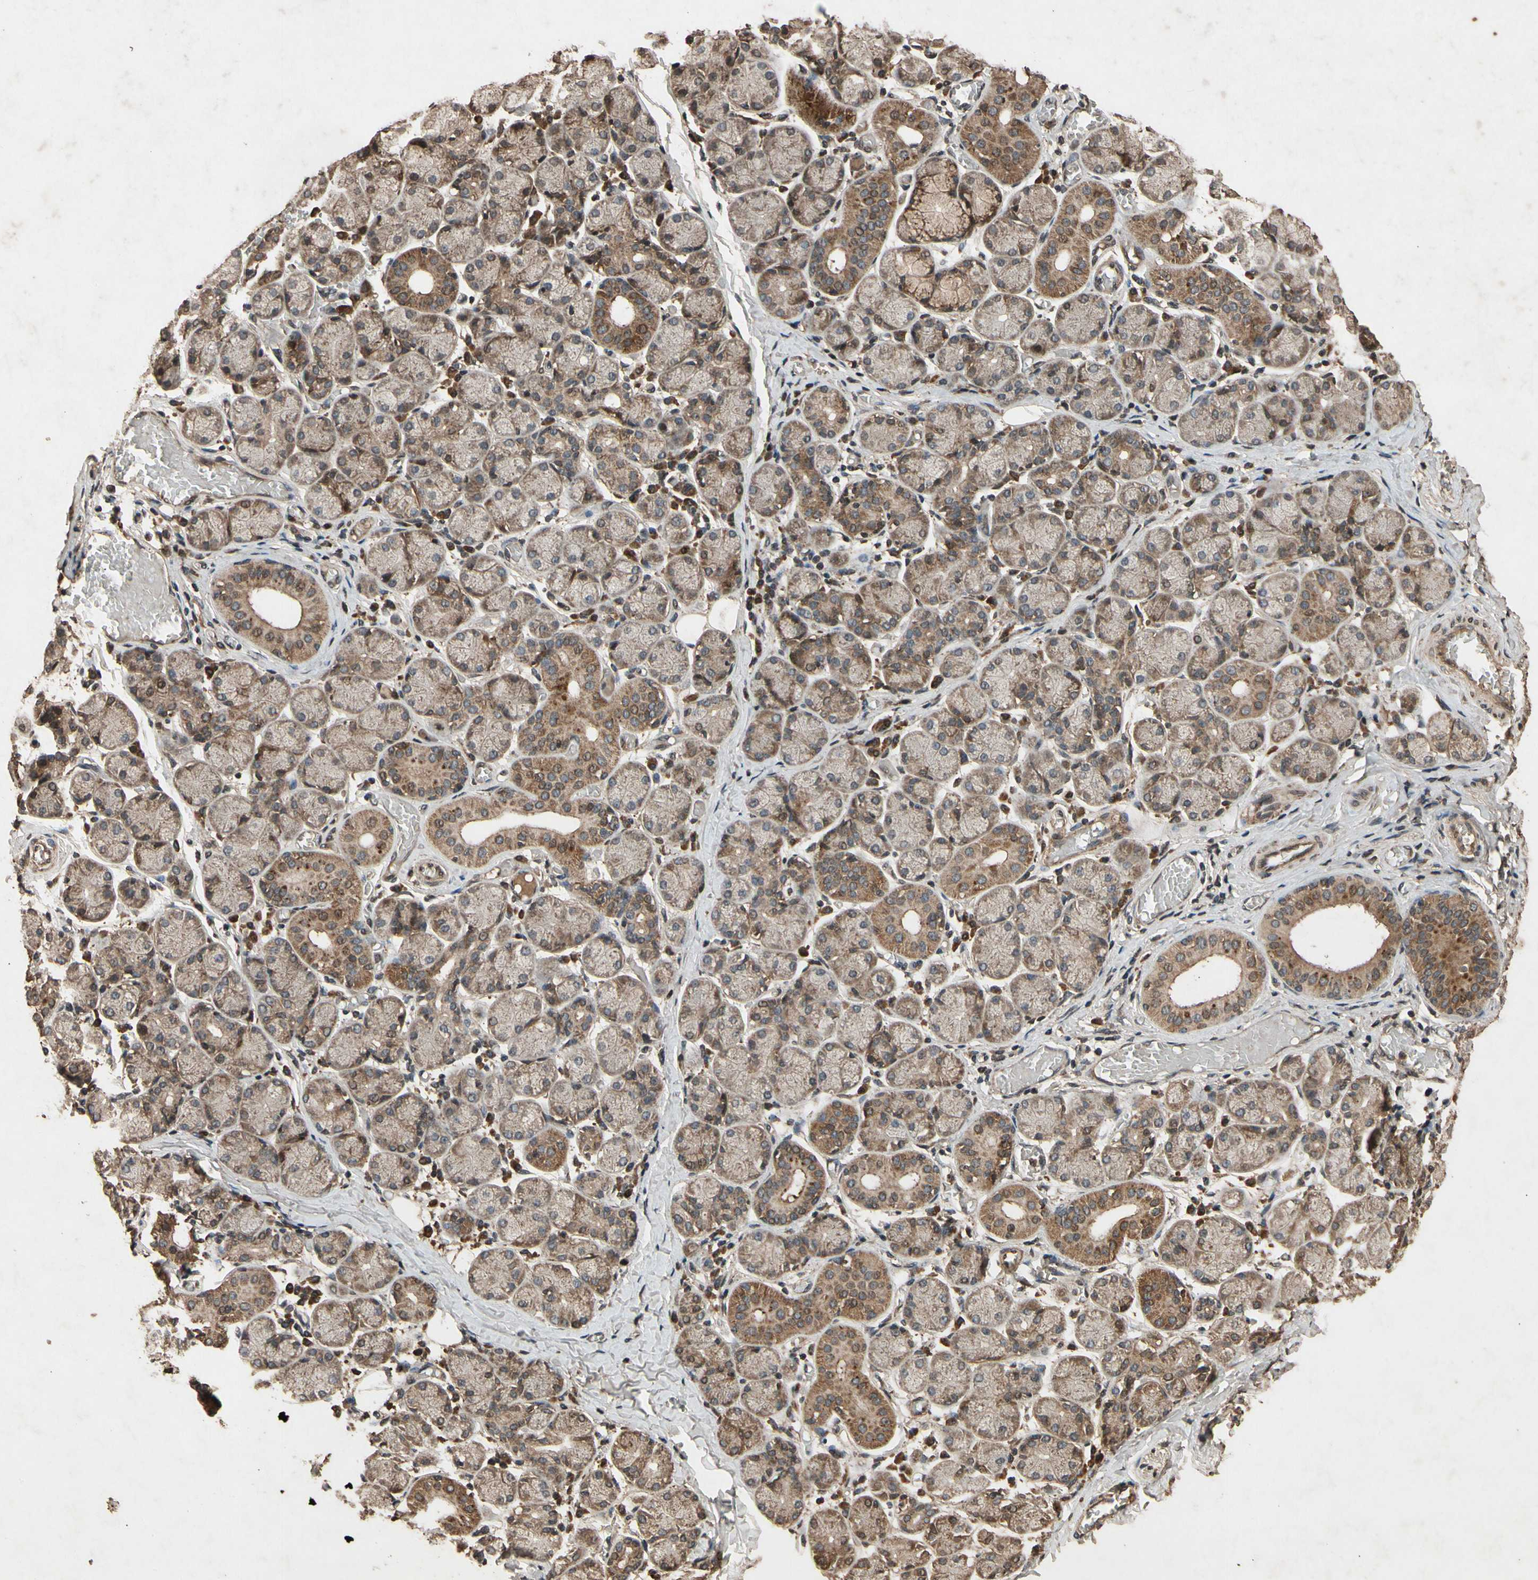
{"staining": {"intensity": "moderate", "quantity": "25%-75%", "location": "cytoplasmic/membranous"}, "tissue": "salivary gland", "cell_type": "Glandular cells", "image_type": "normal", "snomed": [{"axis": "morphology", "description": "Normal tissue, NOS"}, {"axis": "topography", "description": "Salivary gland"}], "caption": "A brown stain shows moderate cytoplasmic/membranous expression of a protein in glandular cells of benign human salivary gland. Immunohistochemistry (ihc) stains the protein of interest in brown and the nuclei are stained blue.", "gene": "TXN2", "patient": {"sex": "female", "age": 24}}